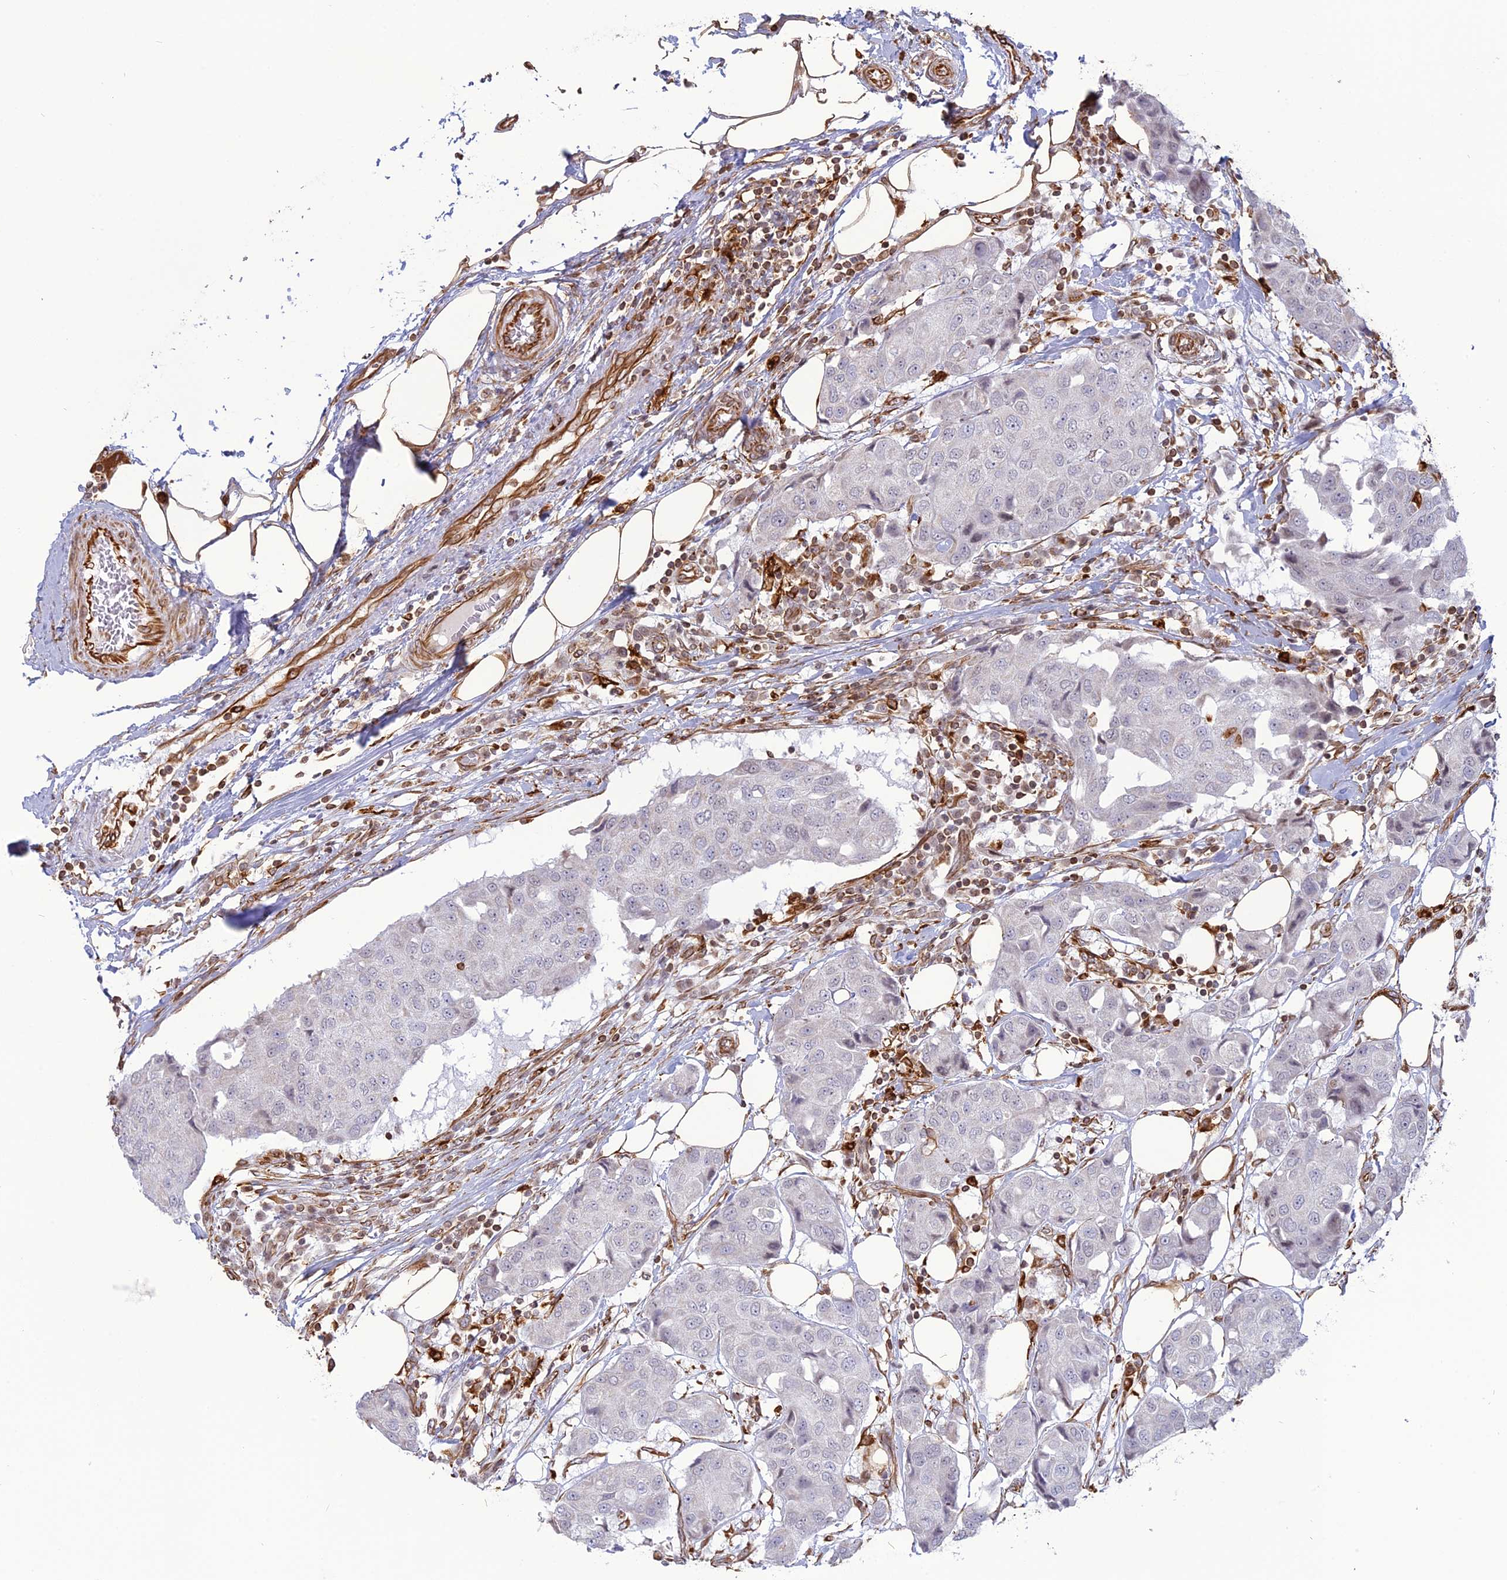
{"staining": {"intensity": "negative", "quantity": "none", "location": "none"}, "tissue": "breast cancer", "cell_type": "Tumor cells", "image_type": "cancer", "snomed": [{"axis": "morphology", "description": "Duct carcinoma"}, {"axis": "topography", "description": "Breast"}], "caption": "Immunohistochemistry photomicrograph of human breast cancer (invasive ductal carcinoma) stained for a protein (brown), which demonstrates no staining in tumor cells.", "gene": "APOBR", "patient": {"sex": "female", "age": 80}}